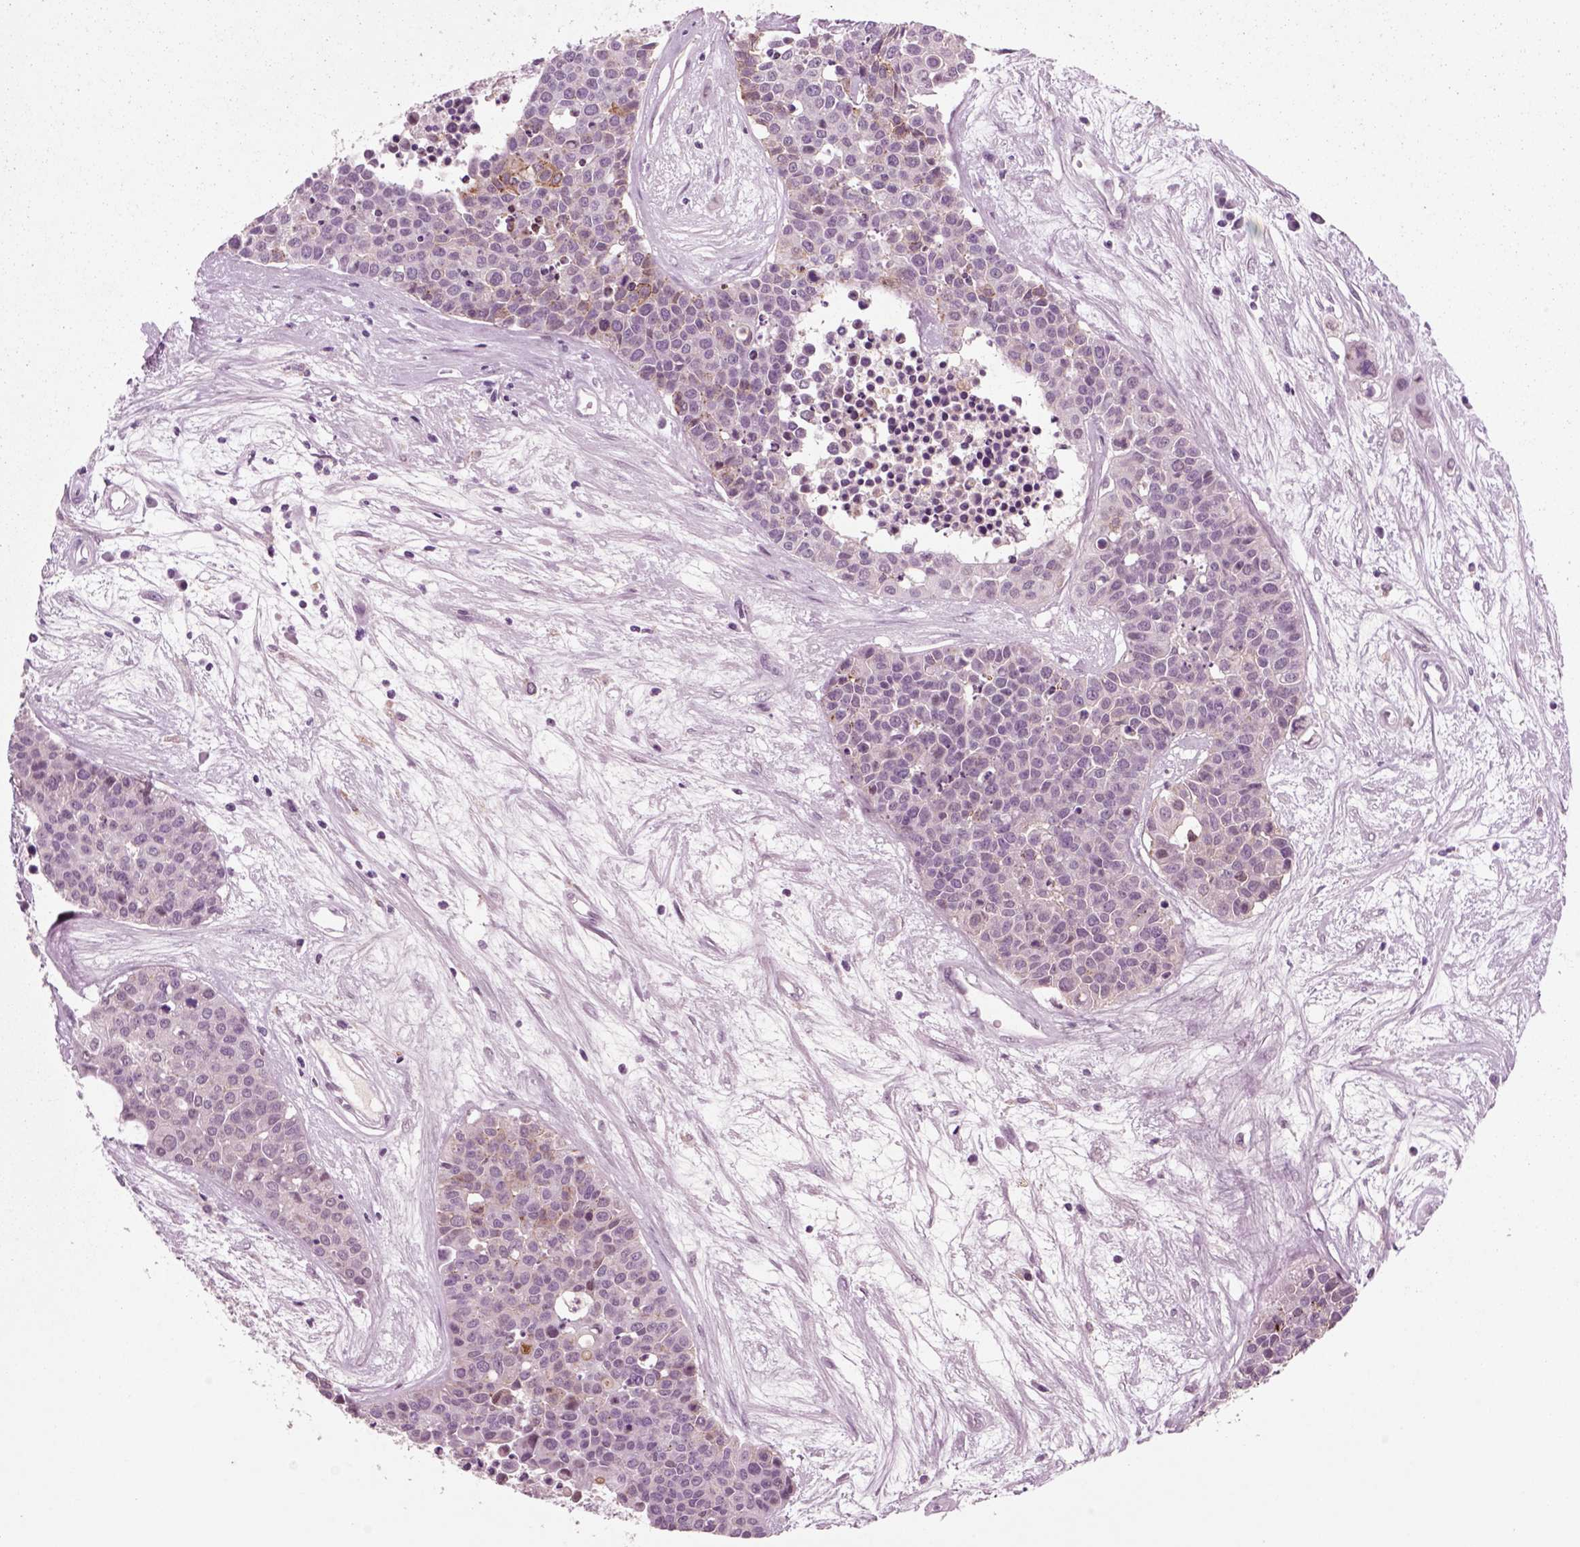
{"staining": {"intensity": "moderate", "quantity": "<25%", "location": "cytoplasmic/membranous"}, "tissue": "carcinoid", "cell_type": "Tumor cells", "image_type": "cancer", "snomed": [{"axis": "morphology", "description": "Carcinoid, malignant, NOS"}, {"axis": "topography", "description": "Colon"}], "caption": "Carcinoid stained with a protein marker demonstrates moderate staining in tumor cells.", "gene": "CHGB", "patient": {"sex": "male", "age": 81}}